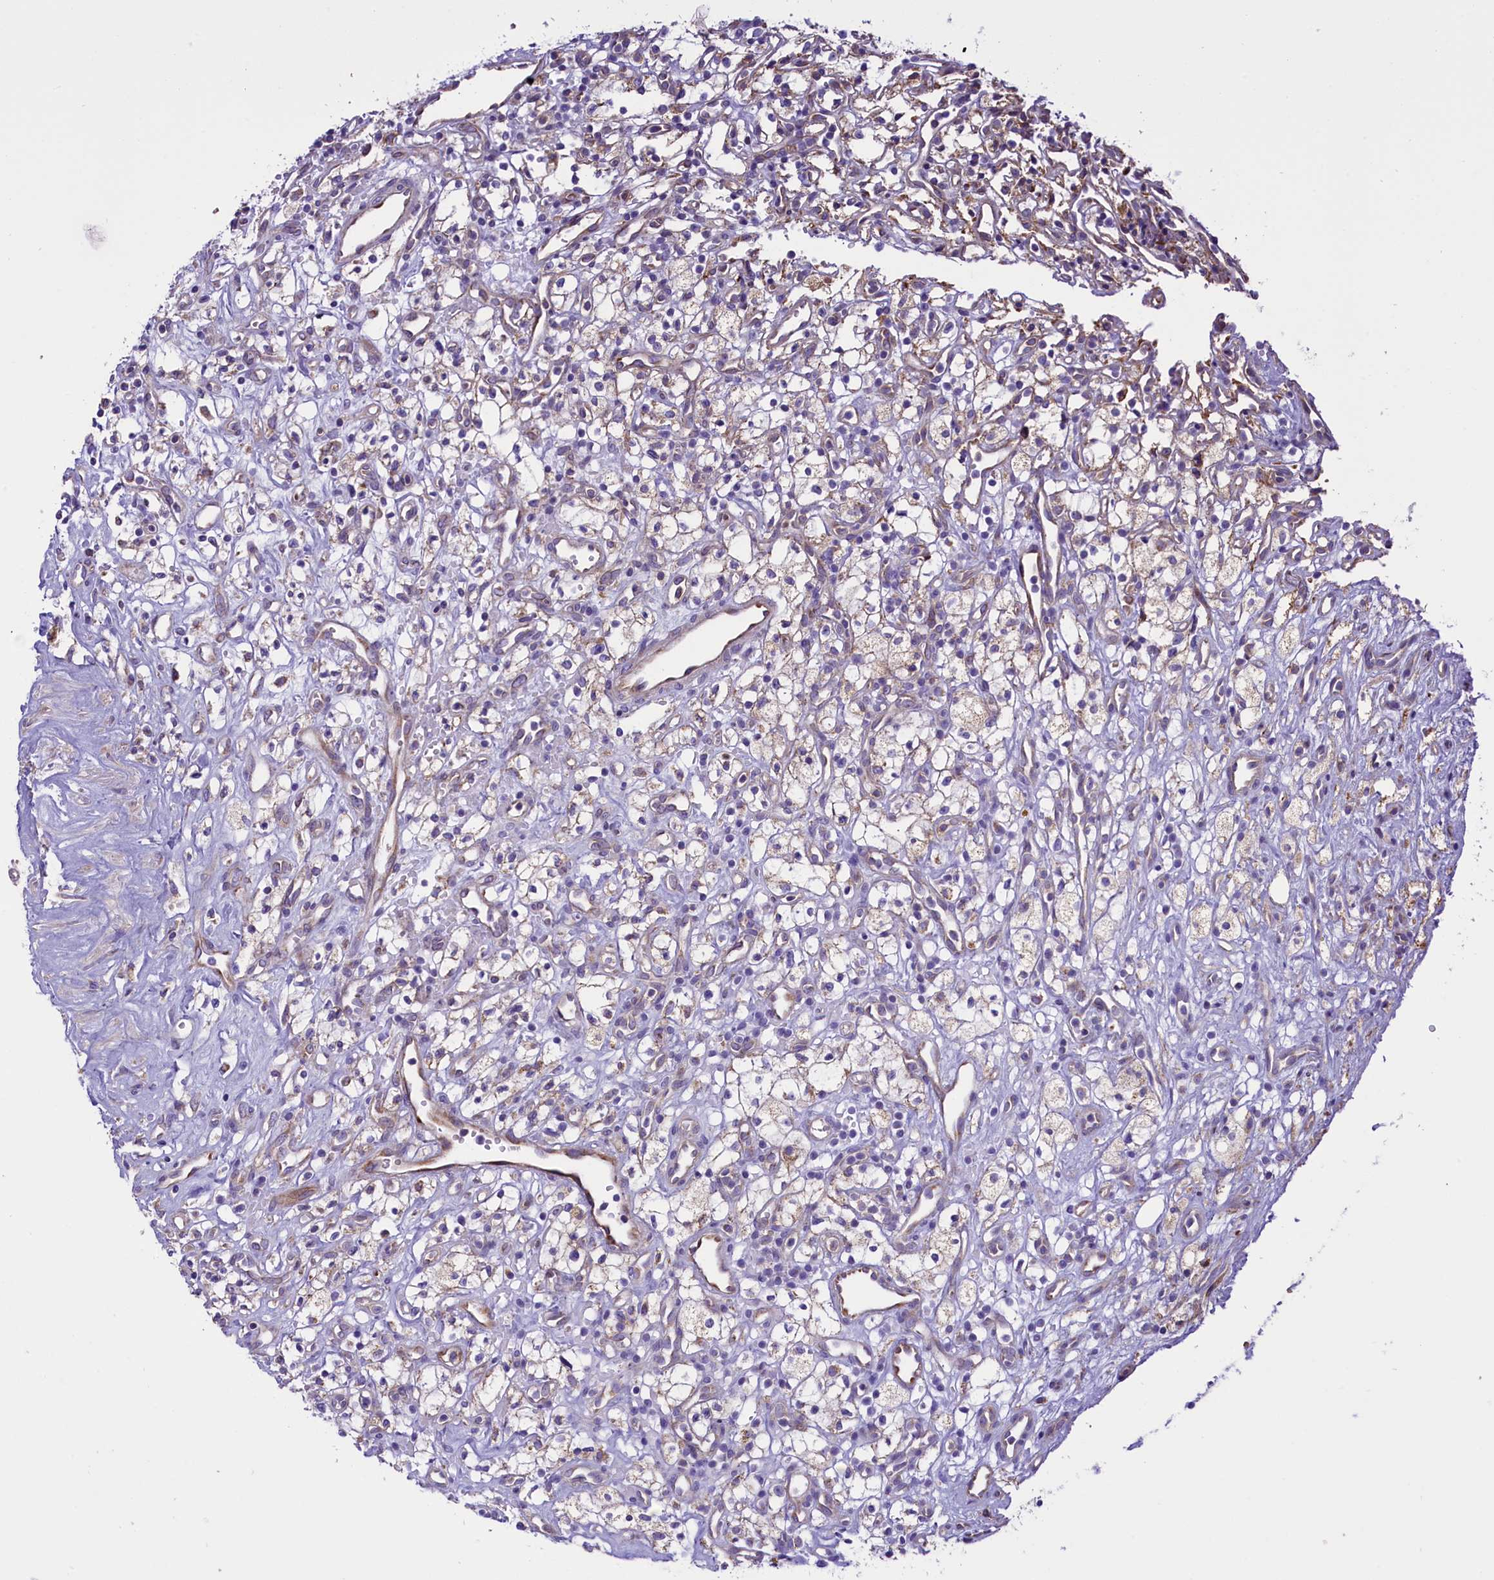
{"staining": {"intensity": "negative", "quantity": "none", "location": "none"}, "tissue": "renal cancer", "cell_type": "Tumor cells", "image_type": "cancer", "snomed": [{"axis": "morphology", "description": "Adenocarcinoma, NOS"}, {"axis": "topography", "description": "Kidney"}], "caption": "An image of human adenocarcinoma (renal) is negative for staining in tumor cells. Brightfield microscopy of immunohistochemistry (IHC) stained with DAB (3,3'-diaminobenzidine) (brown) and hematoxylin (blue), captured at high magnification.", "gene": "PTPRU", "patient": {"sex": "male", "age": 59}}